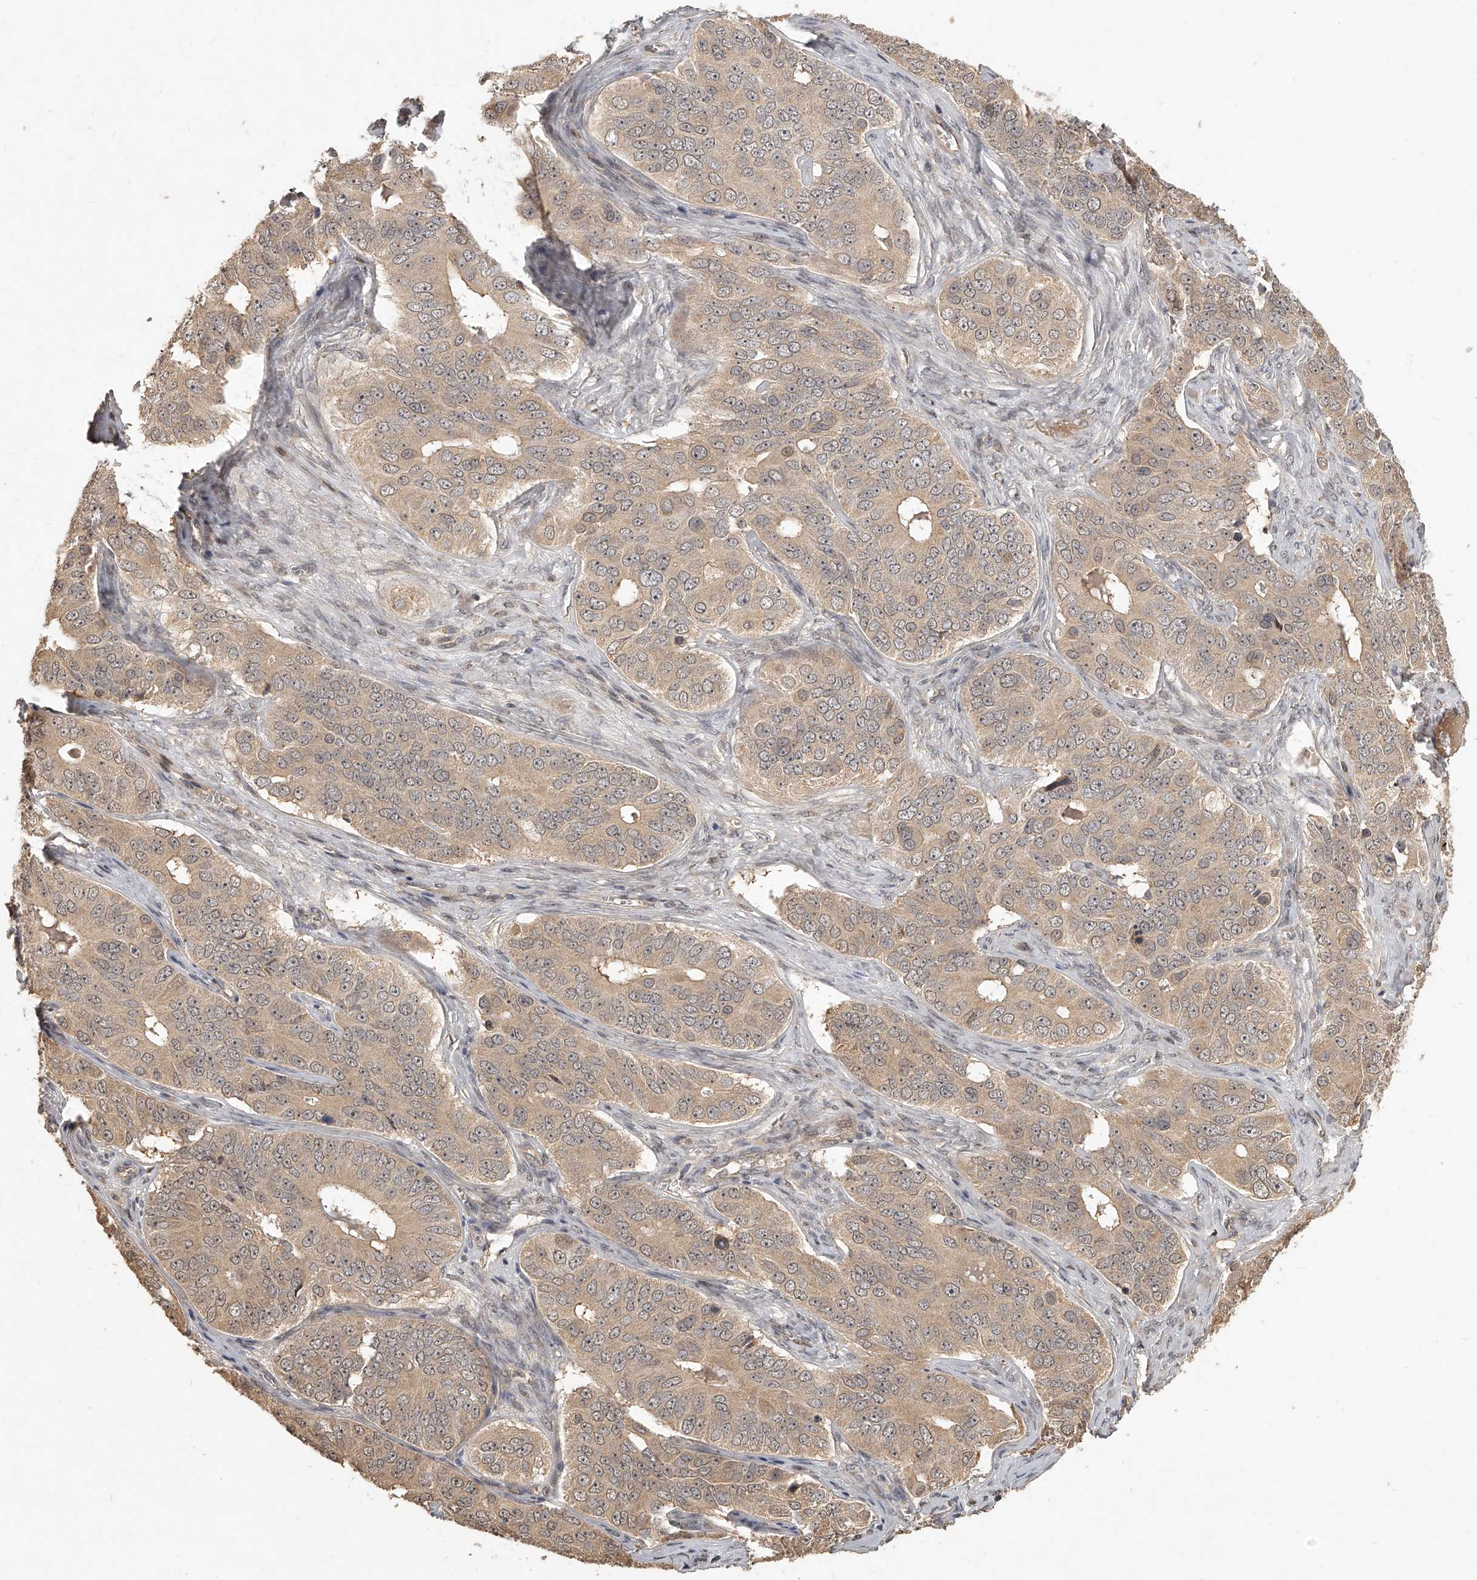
{"staining": {"intensity": "weak", "quantity": ">75%", "location": "cytoplasmic/membranous"}, "tissue": "ovarian cancer", "cell_type": "Tumor cells", "image_type": "cancer", "snomed": [{"axis": "morphology", "description": "Carcinoma, endometroid"}, {"axis": "topography", "description": "Ovary"}], "caption": "This is a photomicrograph of IHC staining of ovarian cancer (endometroid carcinoma), which shows weak positivity in the cytoplasmic/membranous of tumor cells.", "gene": "SLC37A1", "patient": {"sex": "female", "age": 51}}